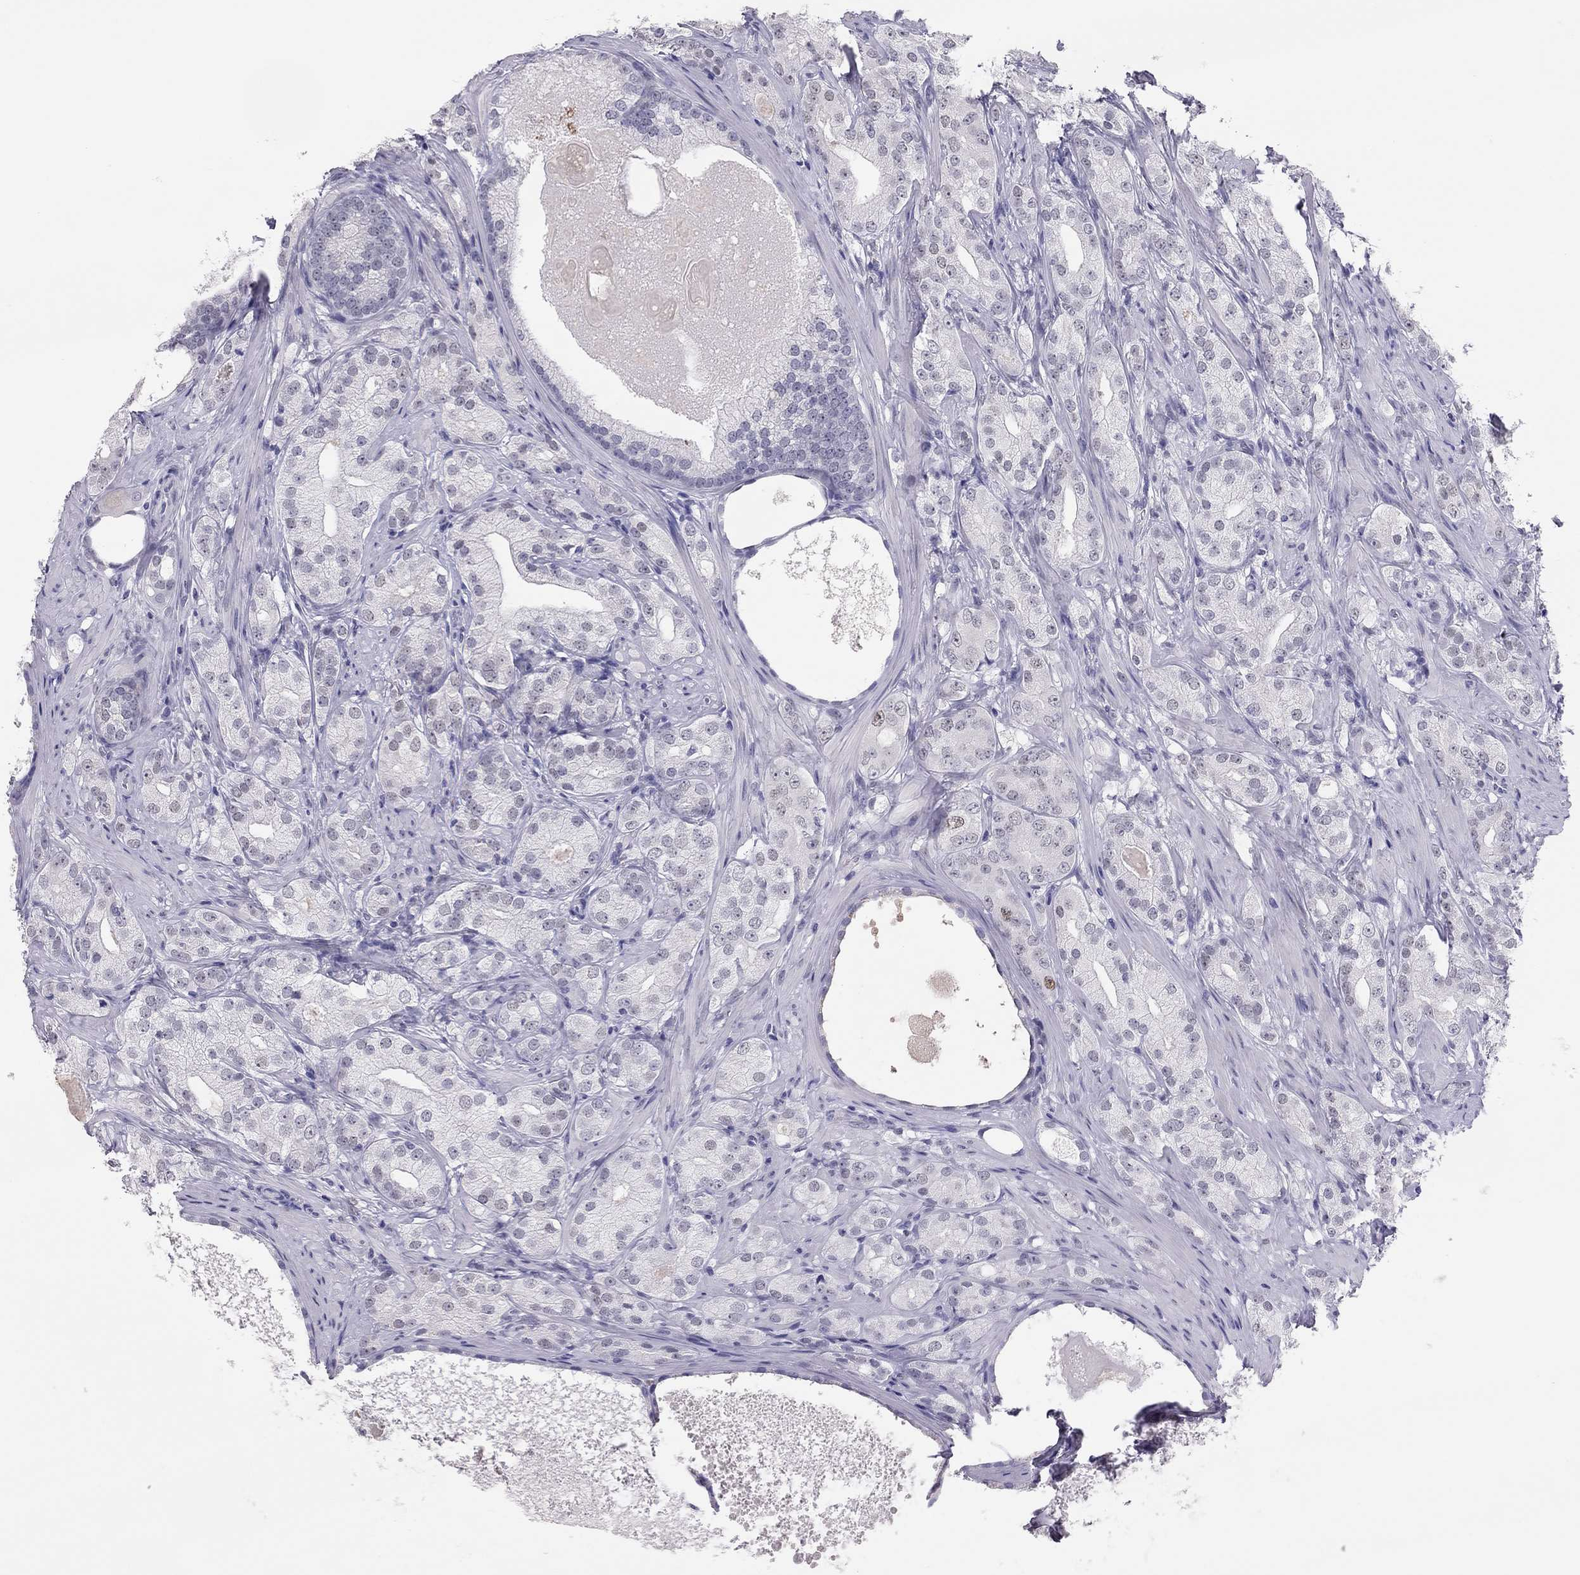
{"staining": {"intensity": "weak", "quantity": "<25%", "location": "nuclear"}, "tissue": "prostate cancer", "cell_type": "Tumor cells", "image_type": "cancer", "snomed": [{"axis": "morphology", "description": "Adenocarcinoma, High grade"}, {"axis": "topography", "description": "Prostate and seminal vesicle, NOS"}], "caption": "Tumor cells are negative for protein expression in human prostate cancer (high-grade adenocarcinoma). Nuclei are stained in blue.", "gene": "PHOX2A", "patient": {"sex": "male", "age": 62}}